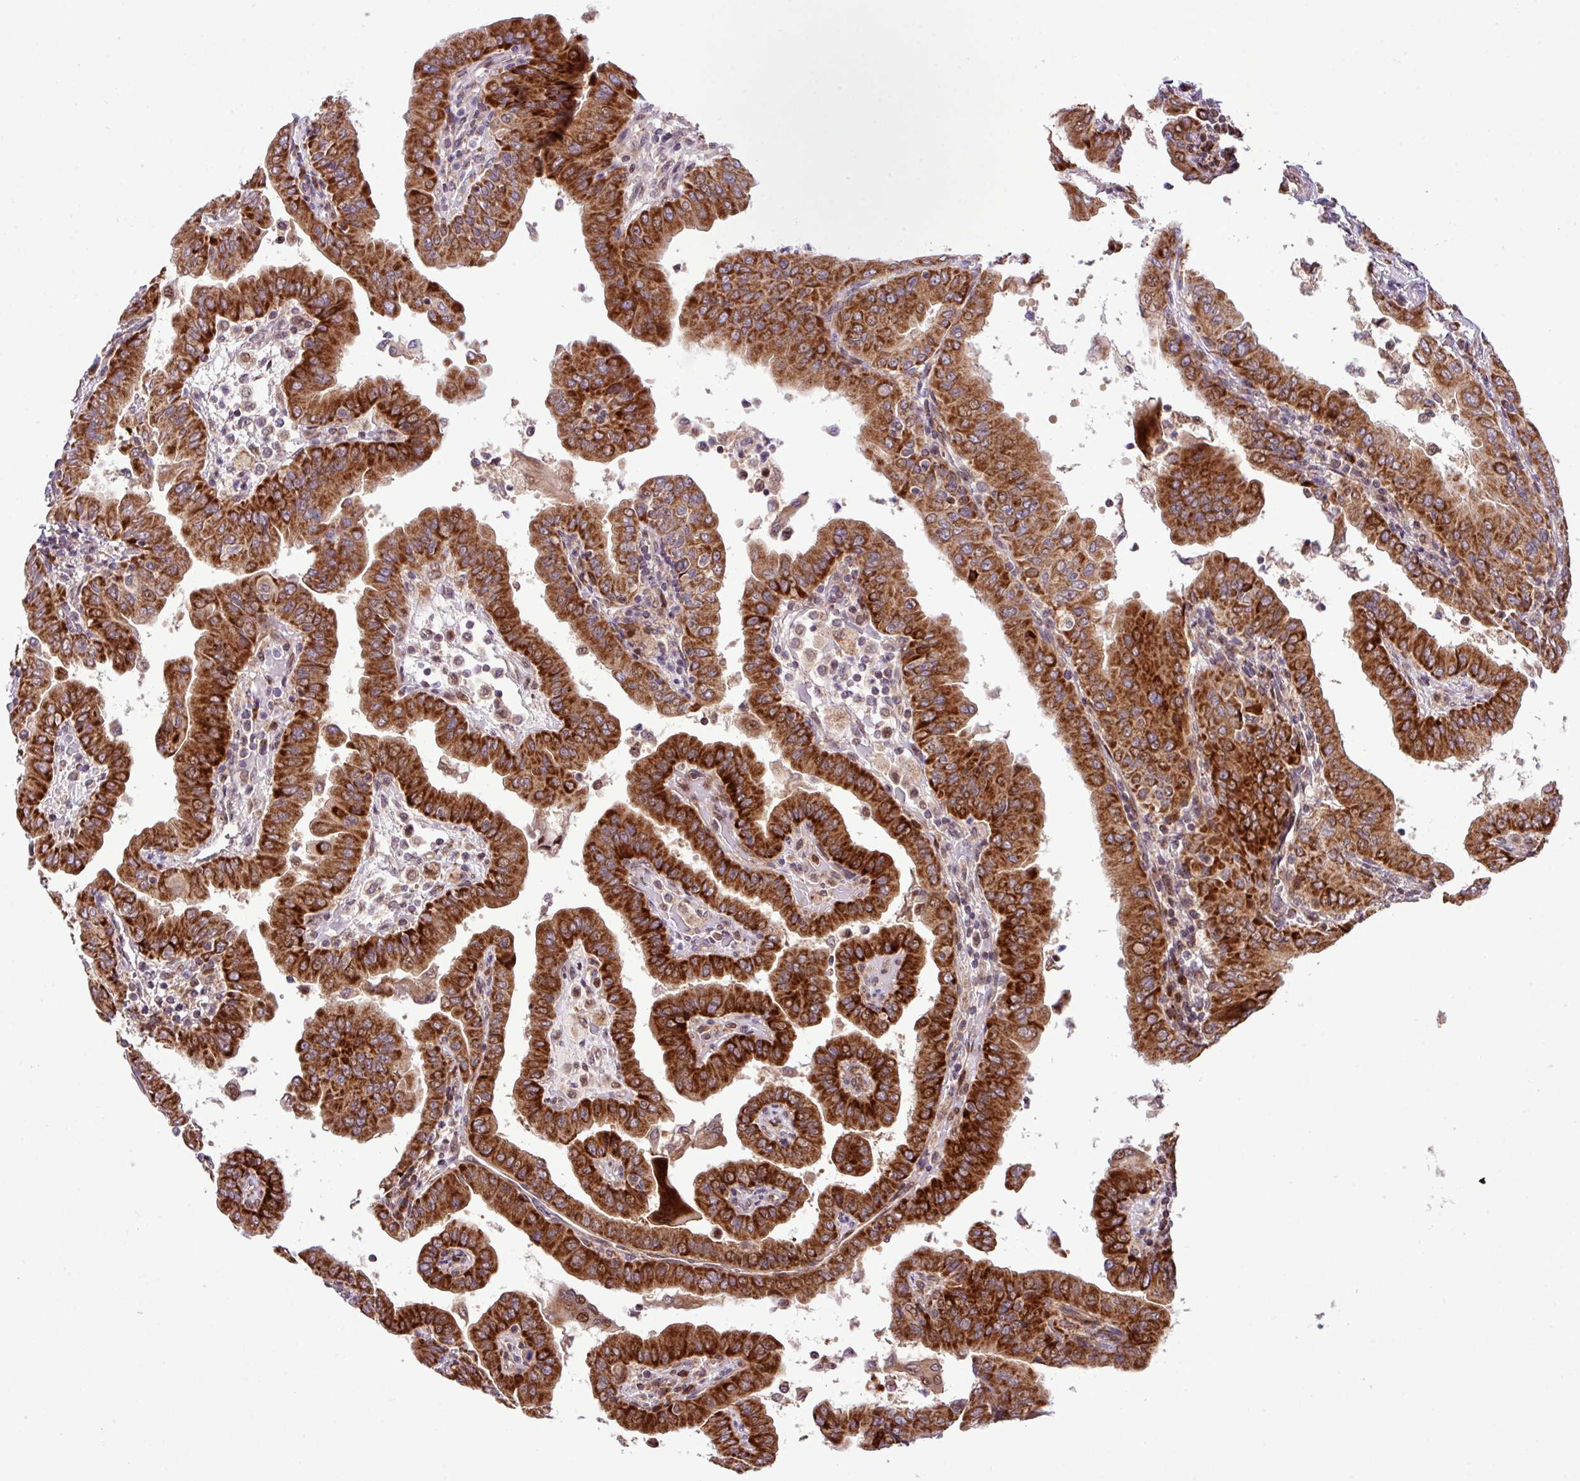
{"staining": {"intensity": "strong", "quantity": ">75%", "location": "cytoplasmic/membranous"}, "tissue": "thyroid cancer", "cell_type": "Tumor cells", "image_type": "cancer", "snomed": [{"axis": "morphology", "description": "Papillary adenocarcinoma, NOS"}, {"axis": "topography", "description": "Thyroid gland"}], "caption": "Thyroid papillary adenocarcinoma stained with a protein marker displays strong staining in tumor cells.", "gene": "B3GNT9", "patient": {"sex": "male", "age": 33}}